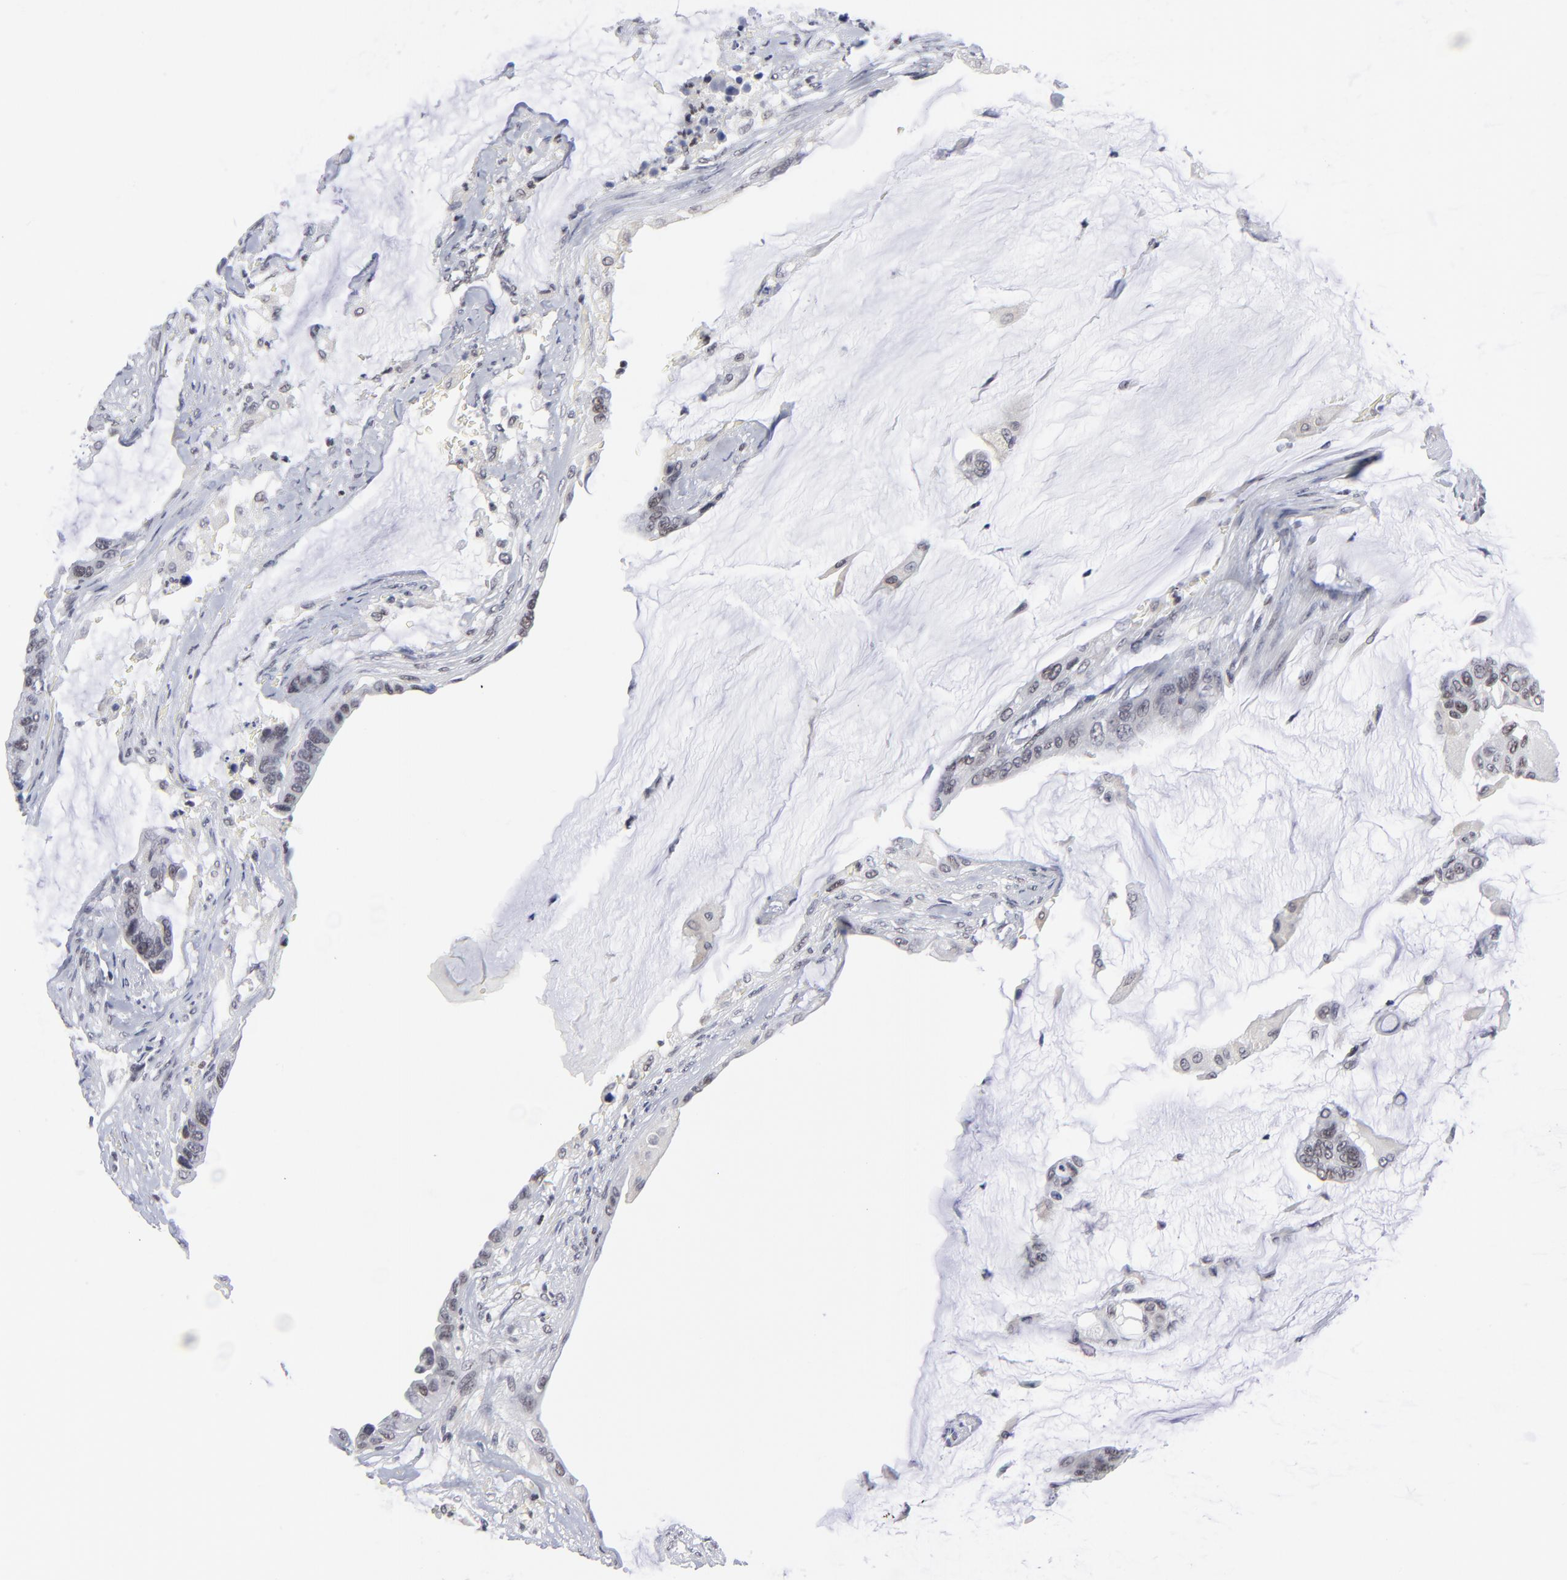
{"staining": {"intensity": "weak", "quantity": "25%-75%", "location": "nuclear"}, "tissue": "colorectal cancer", "cell_type": "Tumor cells", "image_type": "cancer", "snomed": [{"axis": "morphology", "description": "Adenocarcinoma, NOS"}, {"axis": "topography", "description": "Rectum"}], "caption": "Human adenocarcinoma (colorectal) stained with a protein marker shows weak staining in tumor cells.", "gene": "SP2", "patient": {"sex": "female", "age": 59}}